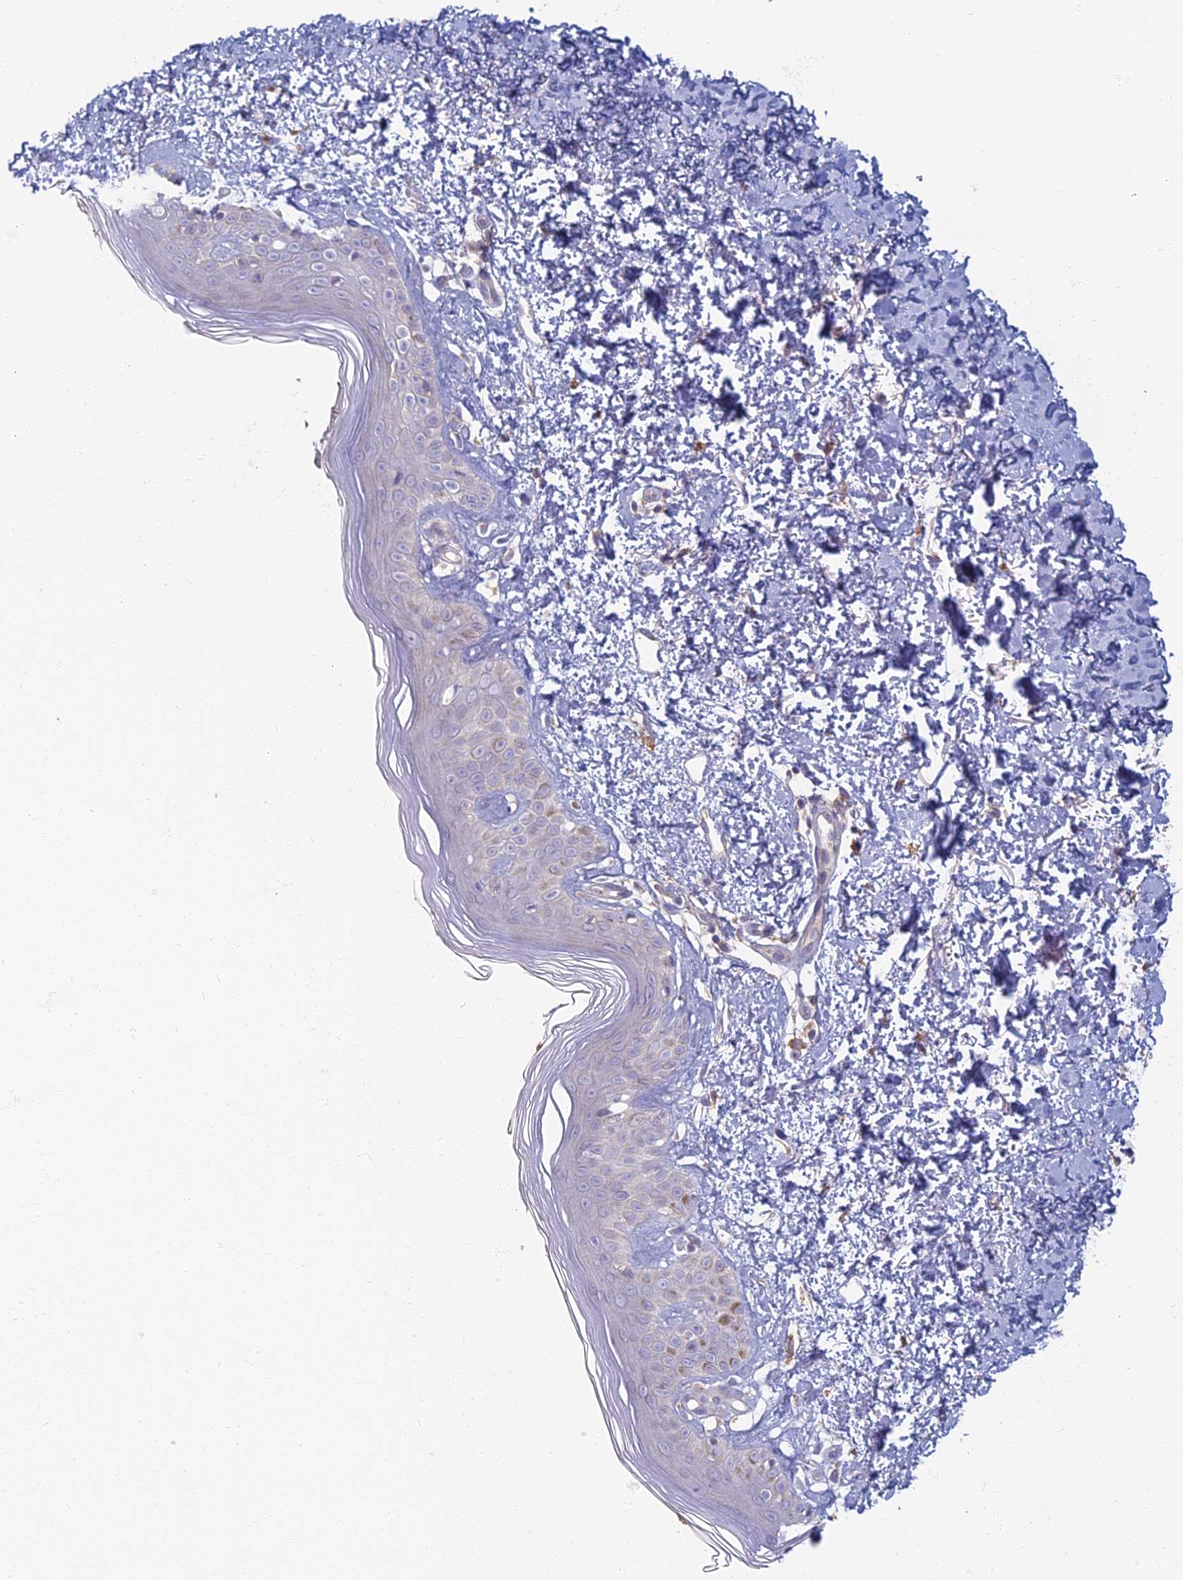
{"staining": {"intensity": "negative", "quantity": "none", "location": "none"}, "tissue": "skin", "cell_type": "Fibroblasts", "image_type": "normal", "snomed": [{"axis": "morphology", "description": "Normal tissue, NOS"}, {"axis": "topography", "description": "Skin"}], "caption": "IHC histopathology image of benign skin stained for a protein (brown), which demonstrates no positivity in fibroblasts.", "gene": "PROX2", "patient": {"sex": "female", "age": 64}}